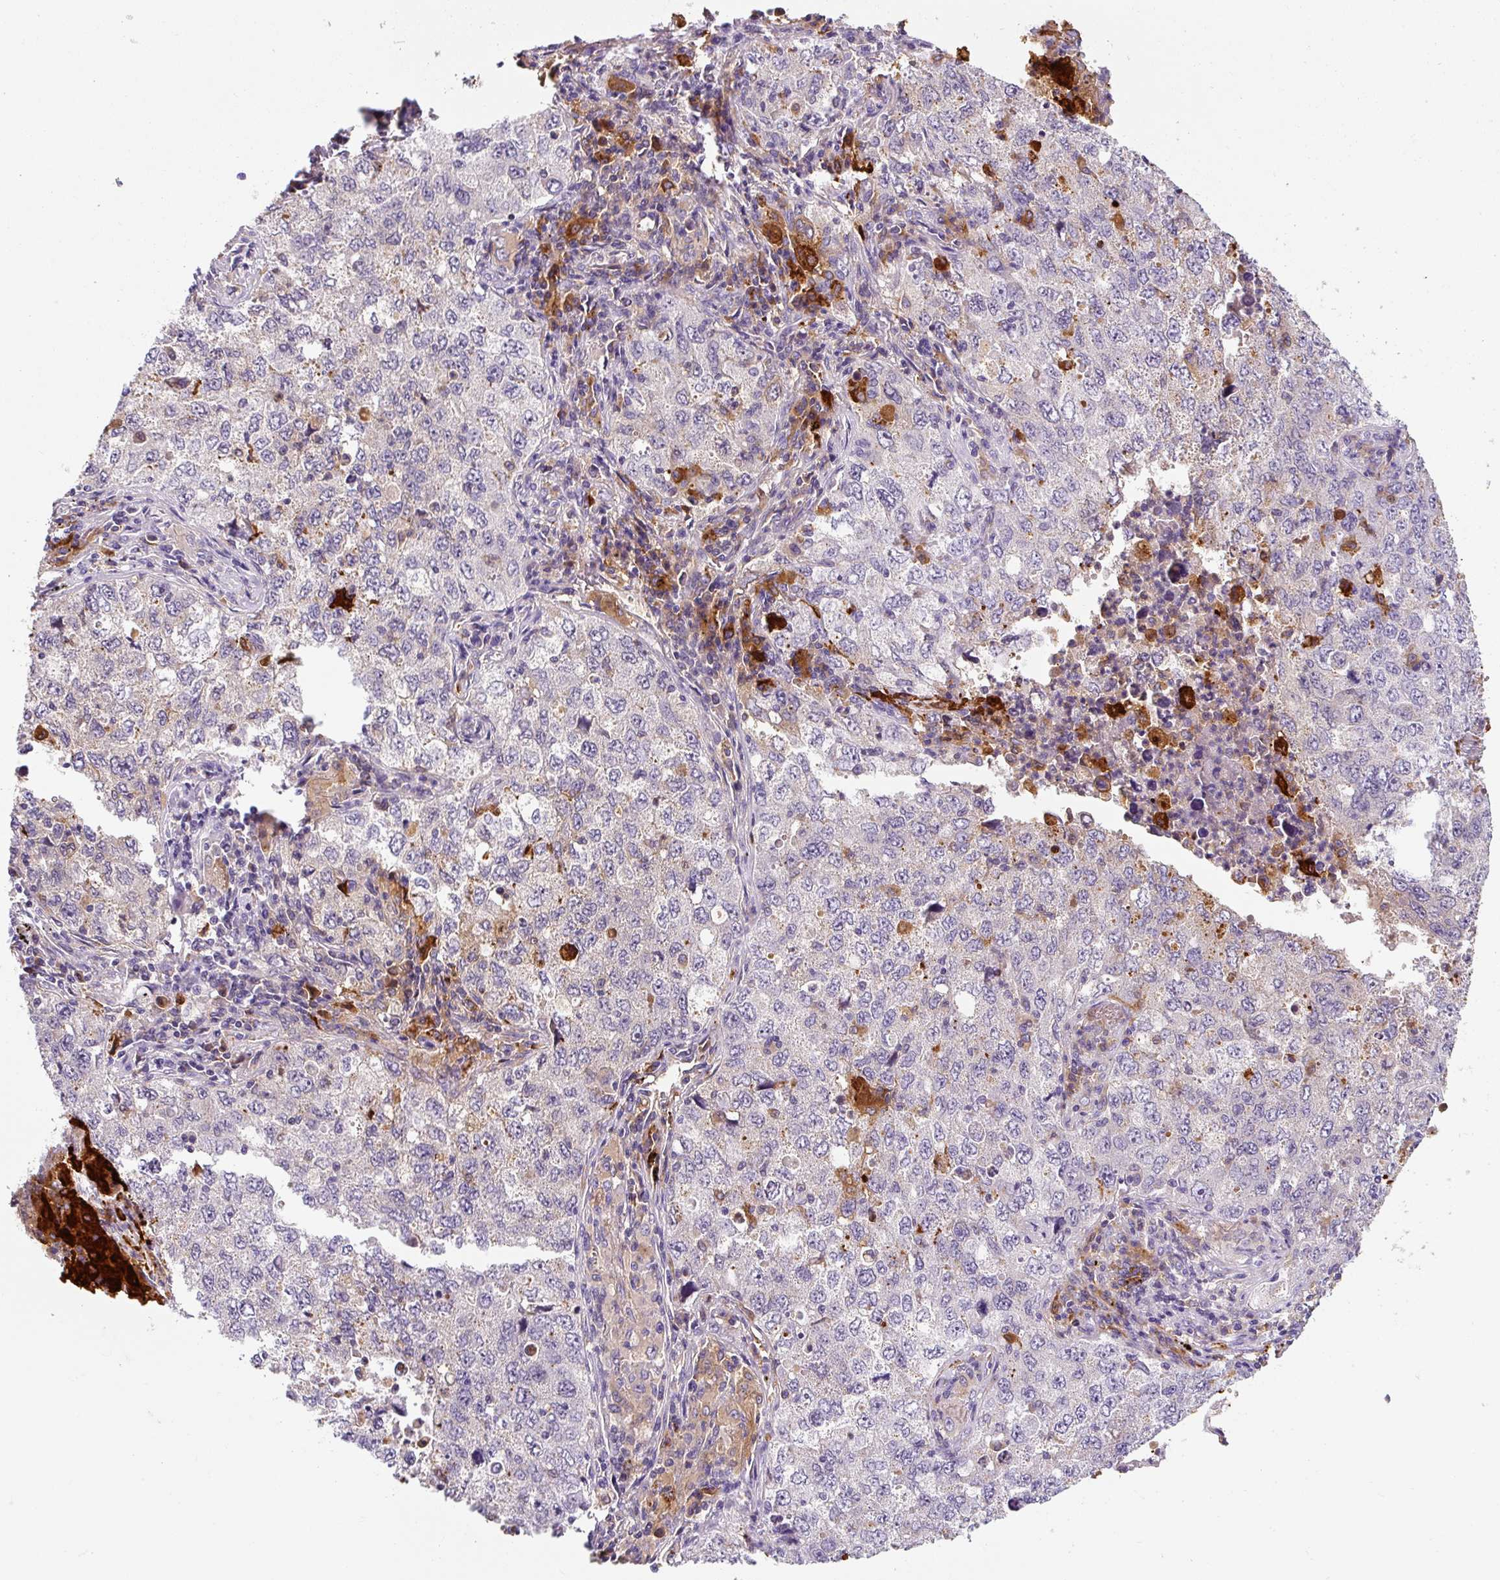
{"staining": {"intensity": "weak", "quantity": "<25%", "location": "cytoplasmic/membranous"}, "tissue": "lung cancer", "cell_type": "Tumor cells", "image_type": "cancer", "snomed": [{"axis": "morphology", "description": "Adenocarcinoma, NOS"}, {"axis": "topography", "description": "Lung"}], "caption": "High magnification brightfield microscopy of lung cancer stained with DAB (brown) and counterstained with hematoxylin (blue): tumor cells show no significant positivity. Nuclei are stained in blue.", "gene": "FUT10", "patient": {"sex": "female", "age": 57}}